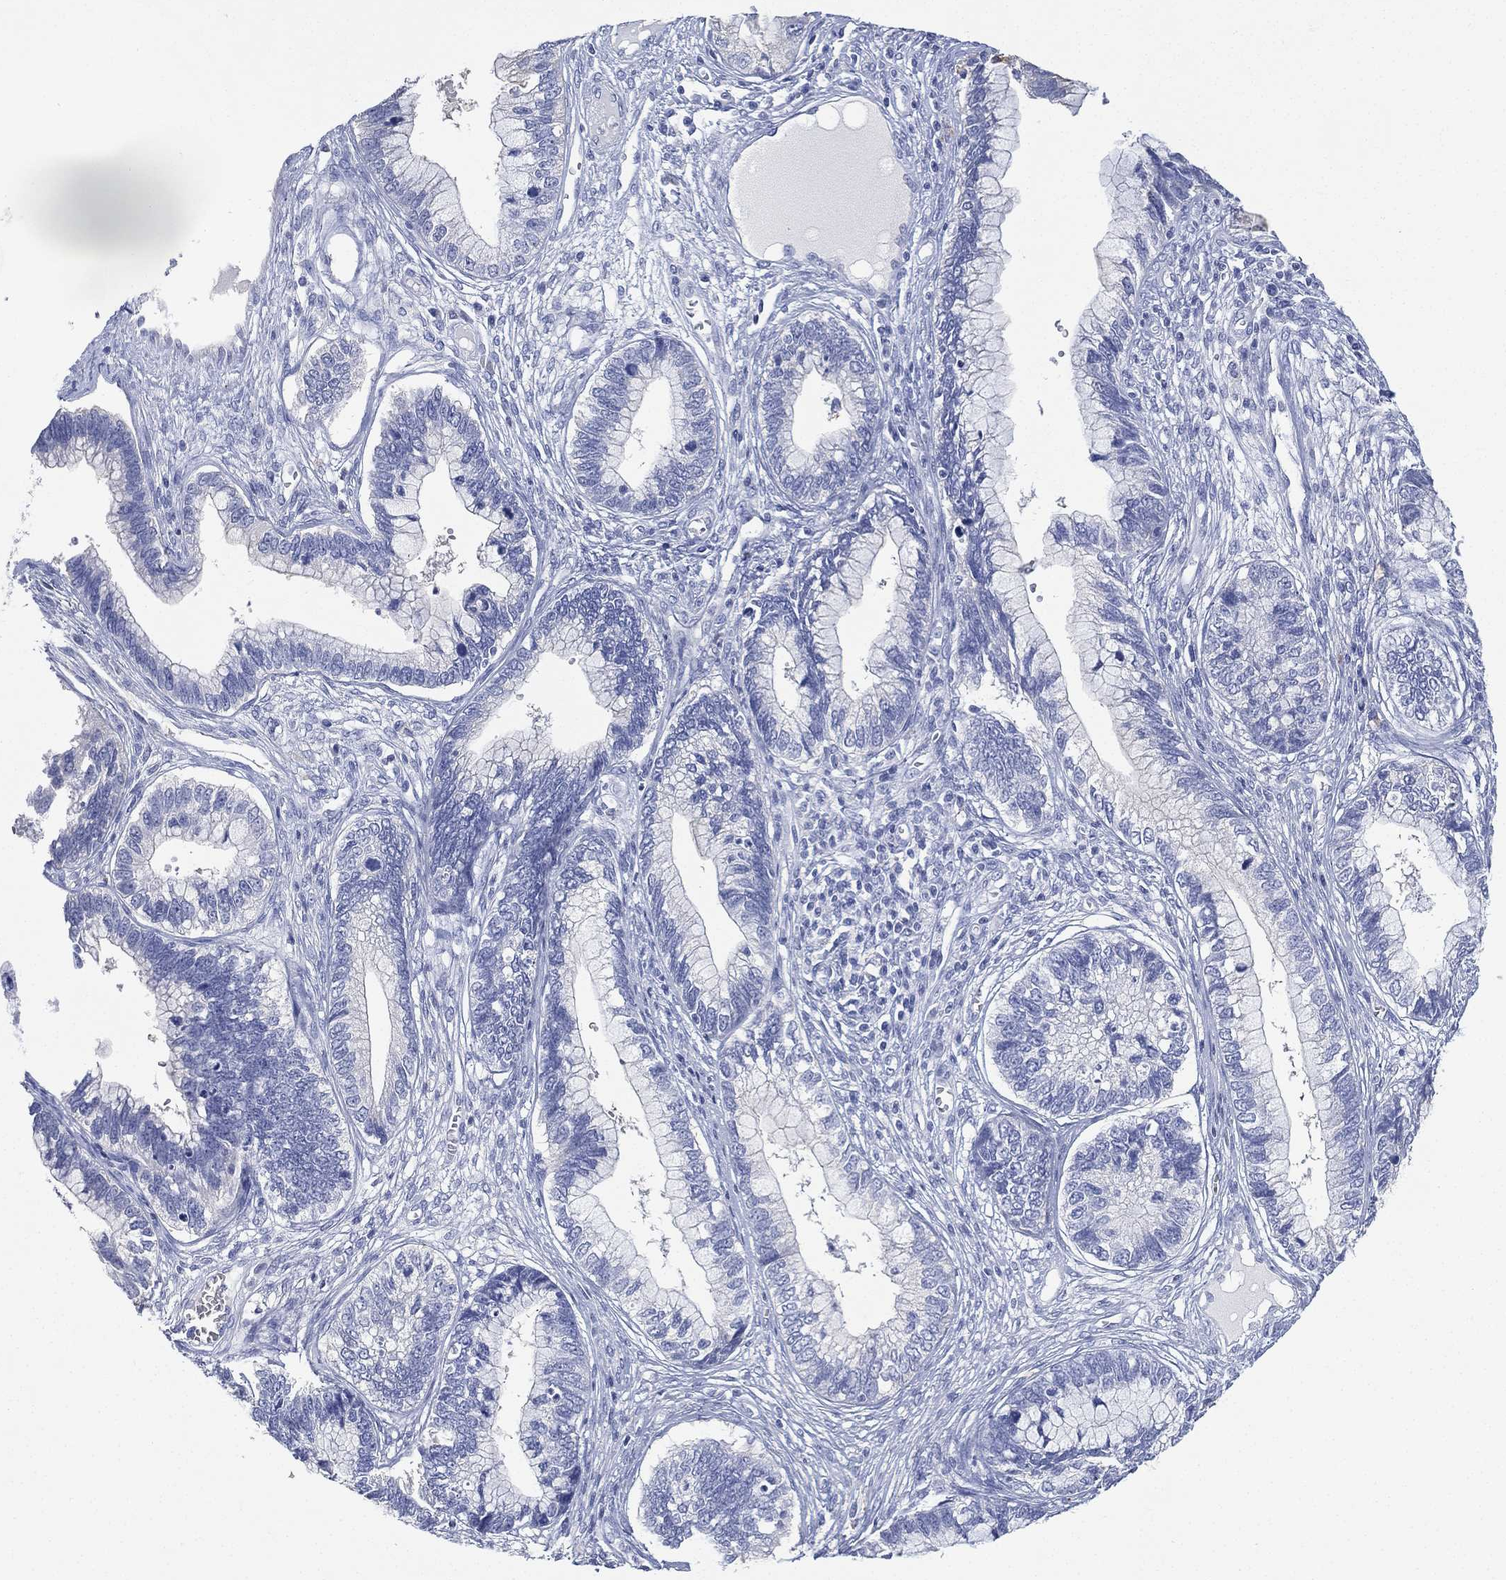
{"staining": {"intensity": "negative", "quantity": "none", "location": "none"}, "tissue": "cervical cancer", "cell_type": "Tumor cells", "image_type": "cancer", "snomed": [{"axis": "morphology", "description": "Adenocarcinoma, NOS"}, {"axis": "topography", "description": "Cervix"}], "caption": "Cervical cancer (adenocarcinoma) was stained to show a protein in brown. There is no significant positivity in tumor cells.", "gene": "FMO1", "patient": {"sex": "female", "age": 44}}